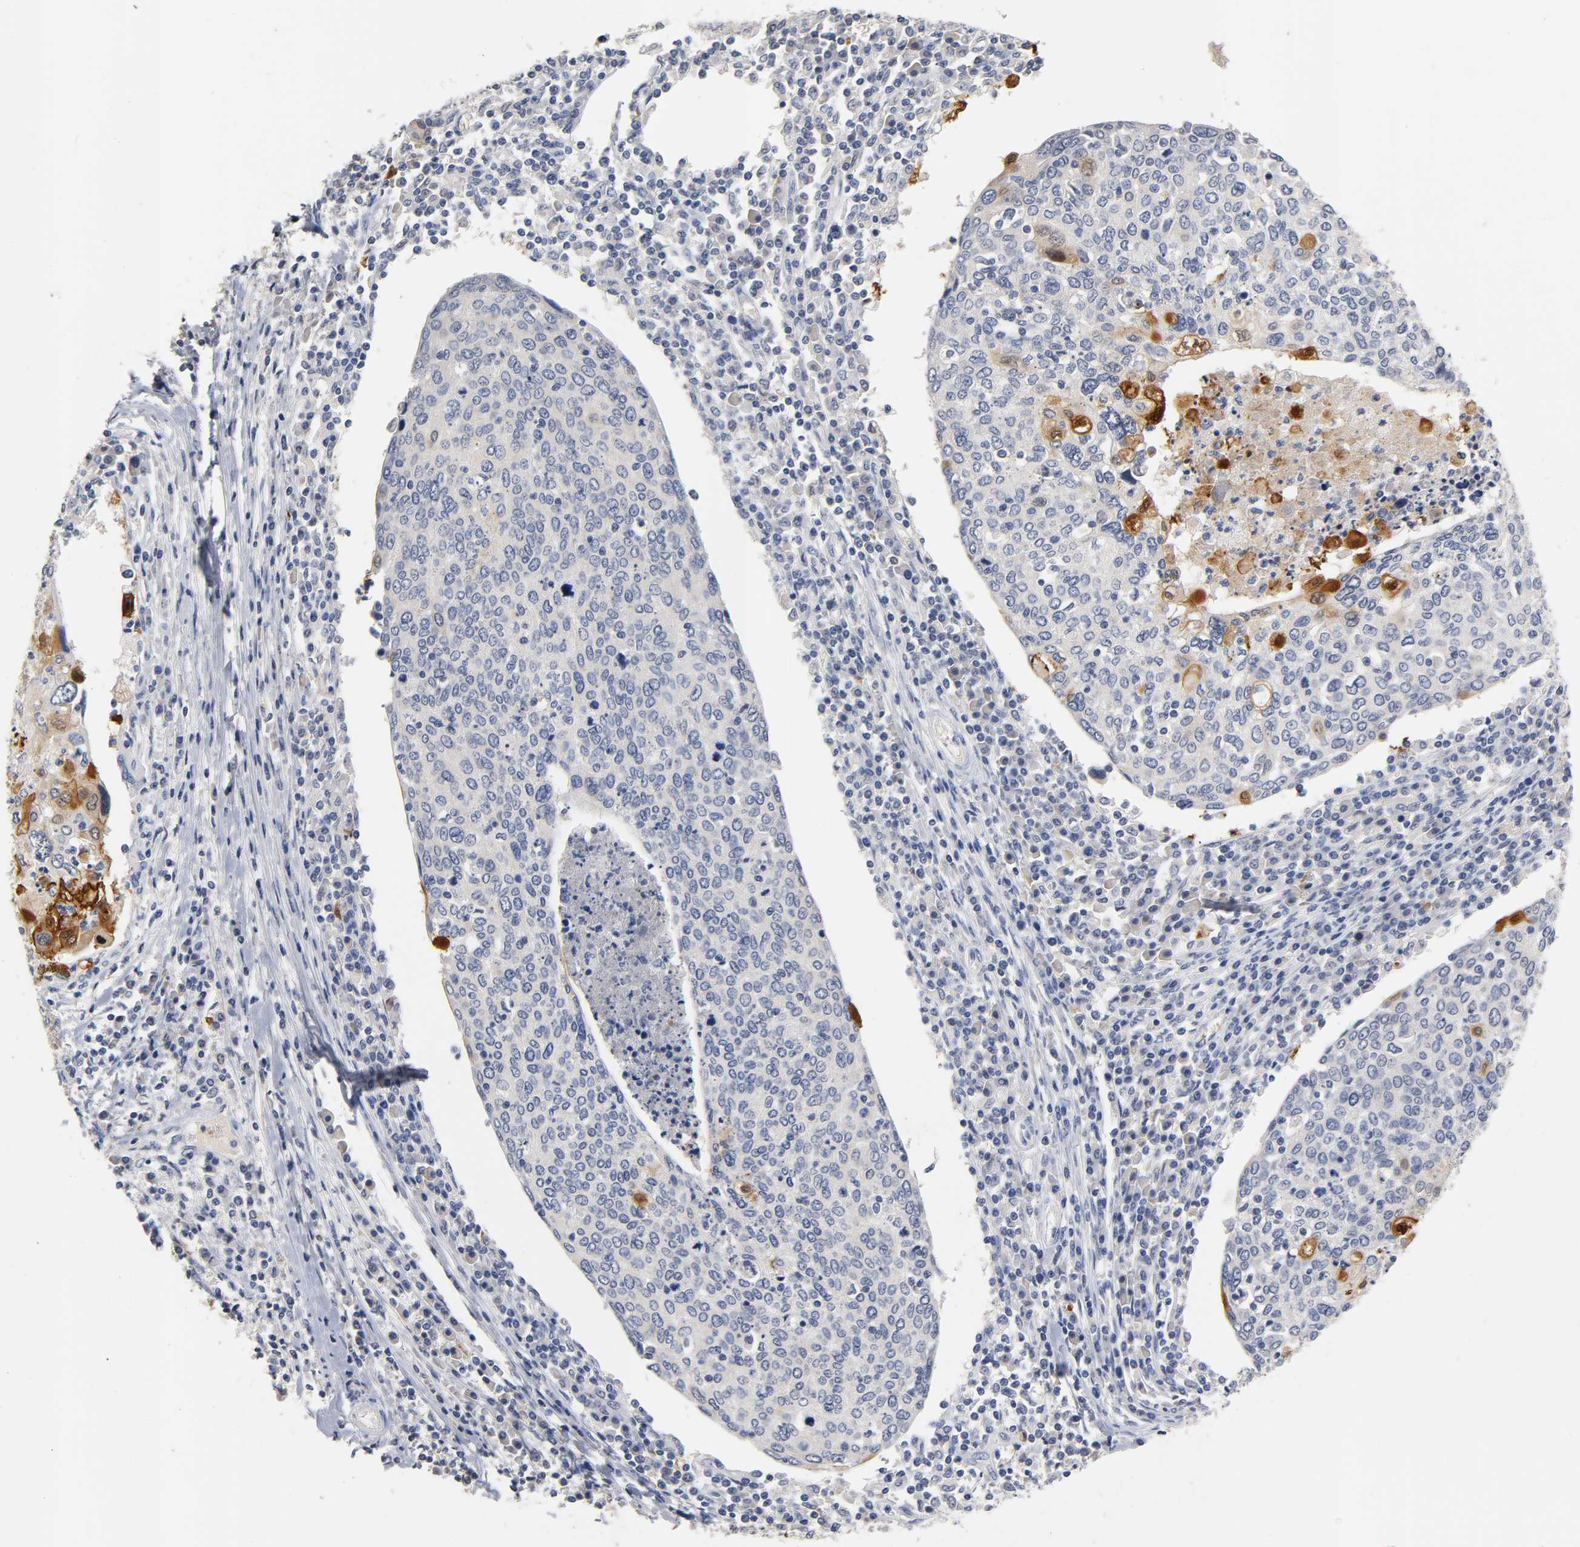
{"staining": {"intensity": "moderate", "quantity": "<25%", "location": "cytoplasmic/membranous"}, "tissue": "cervical cancer", "cell_type": "Tumor cells", "image_type": "cancer", "snomed": [{"axis": "morphology", "description": "Squamous cell carcinoma, NOS"}, {"axis": "topography", "description": "Cervix"}], "caption": "A high-resolution histopathology image shows IHC staining of cervical cancer (squamous cell carcinoma), which shows moderate cytoplasmic/membranous expression in approximately <25% of tumor cells.", "gene": "OVOL1", "patient": {"sex": "female", "age": 40}}